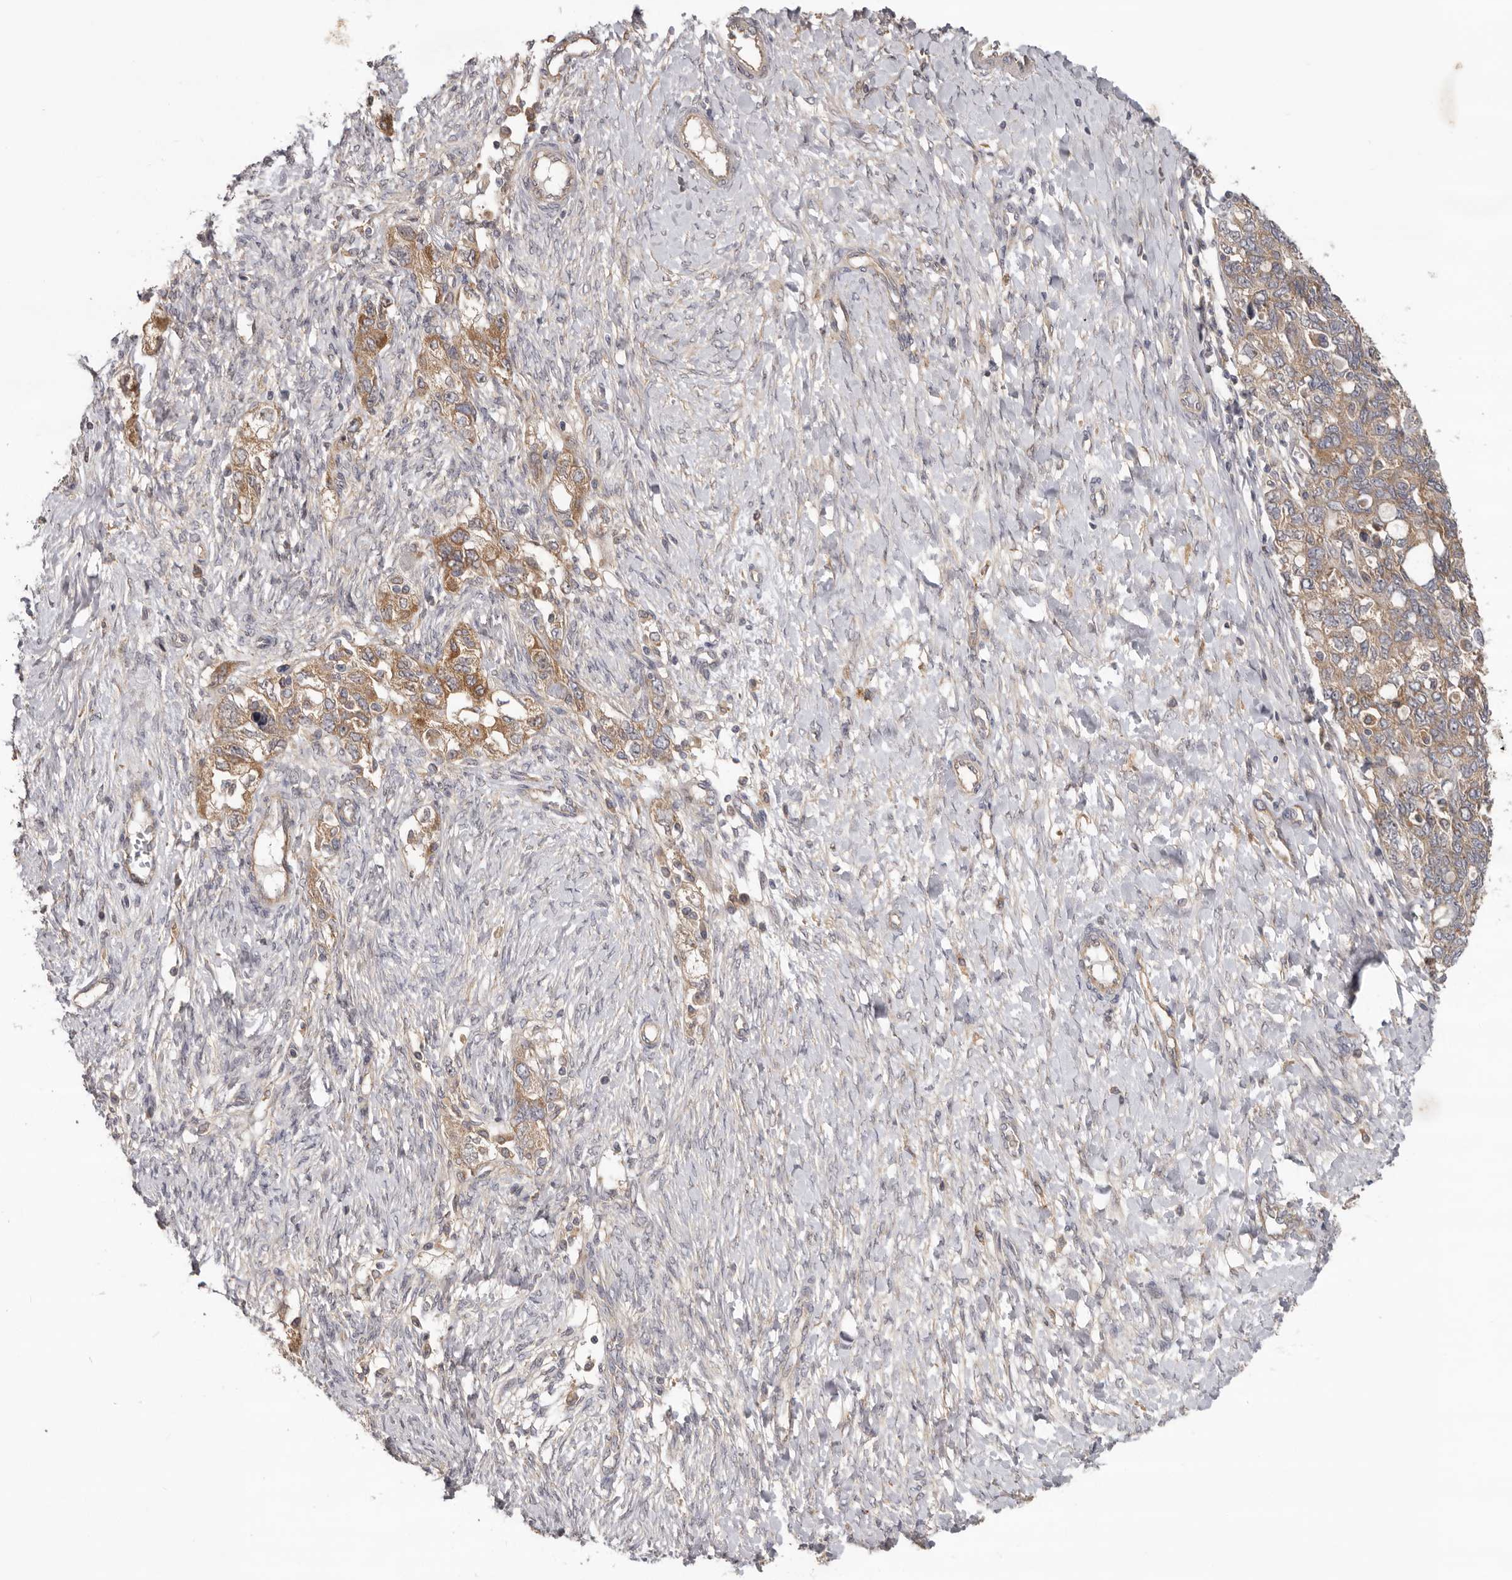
{"staining": {"intensity": "moderate", "quantity": ">75%", "location": "cytoplasmic/membranous"}, "tissue": "ovarian cancer", "cell_type": "Tumor cells", "image_type": "cancer", "snomed": [{"axis": "morphology", "description": "Carcinoma, NOS"}, {"axis": "morphology", "description": "Cystadenocarcinoma, serous, NOS"}, {"axis": "topography", "description": "Ovary"}], "caption": "A photomicrograph of carcinoma (ovarian) stained for a protein shows moderate cytoplasmic/membranous brown staining in tumor cells.", "gene": "HINT3", "patient": {"sex": "female", "age": 69}}